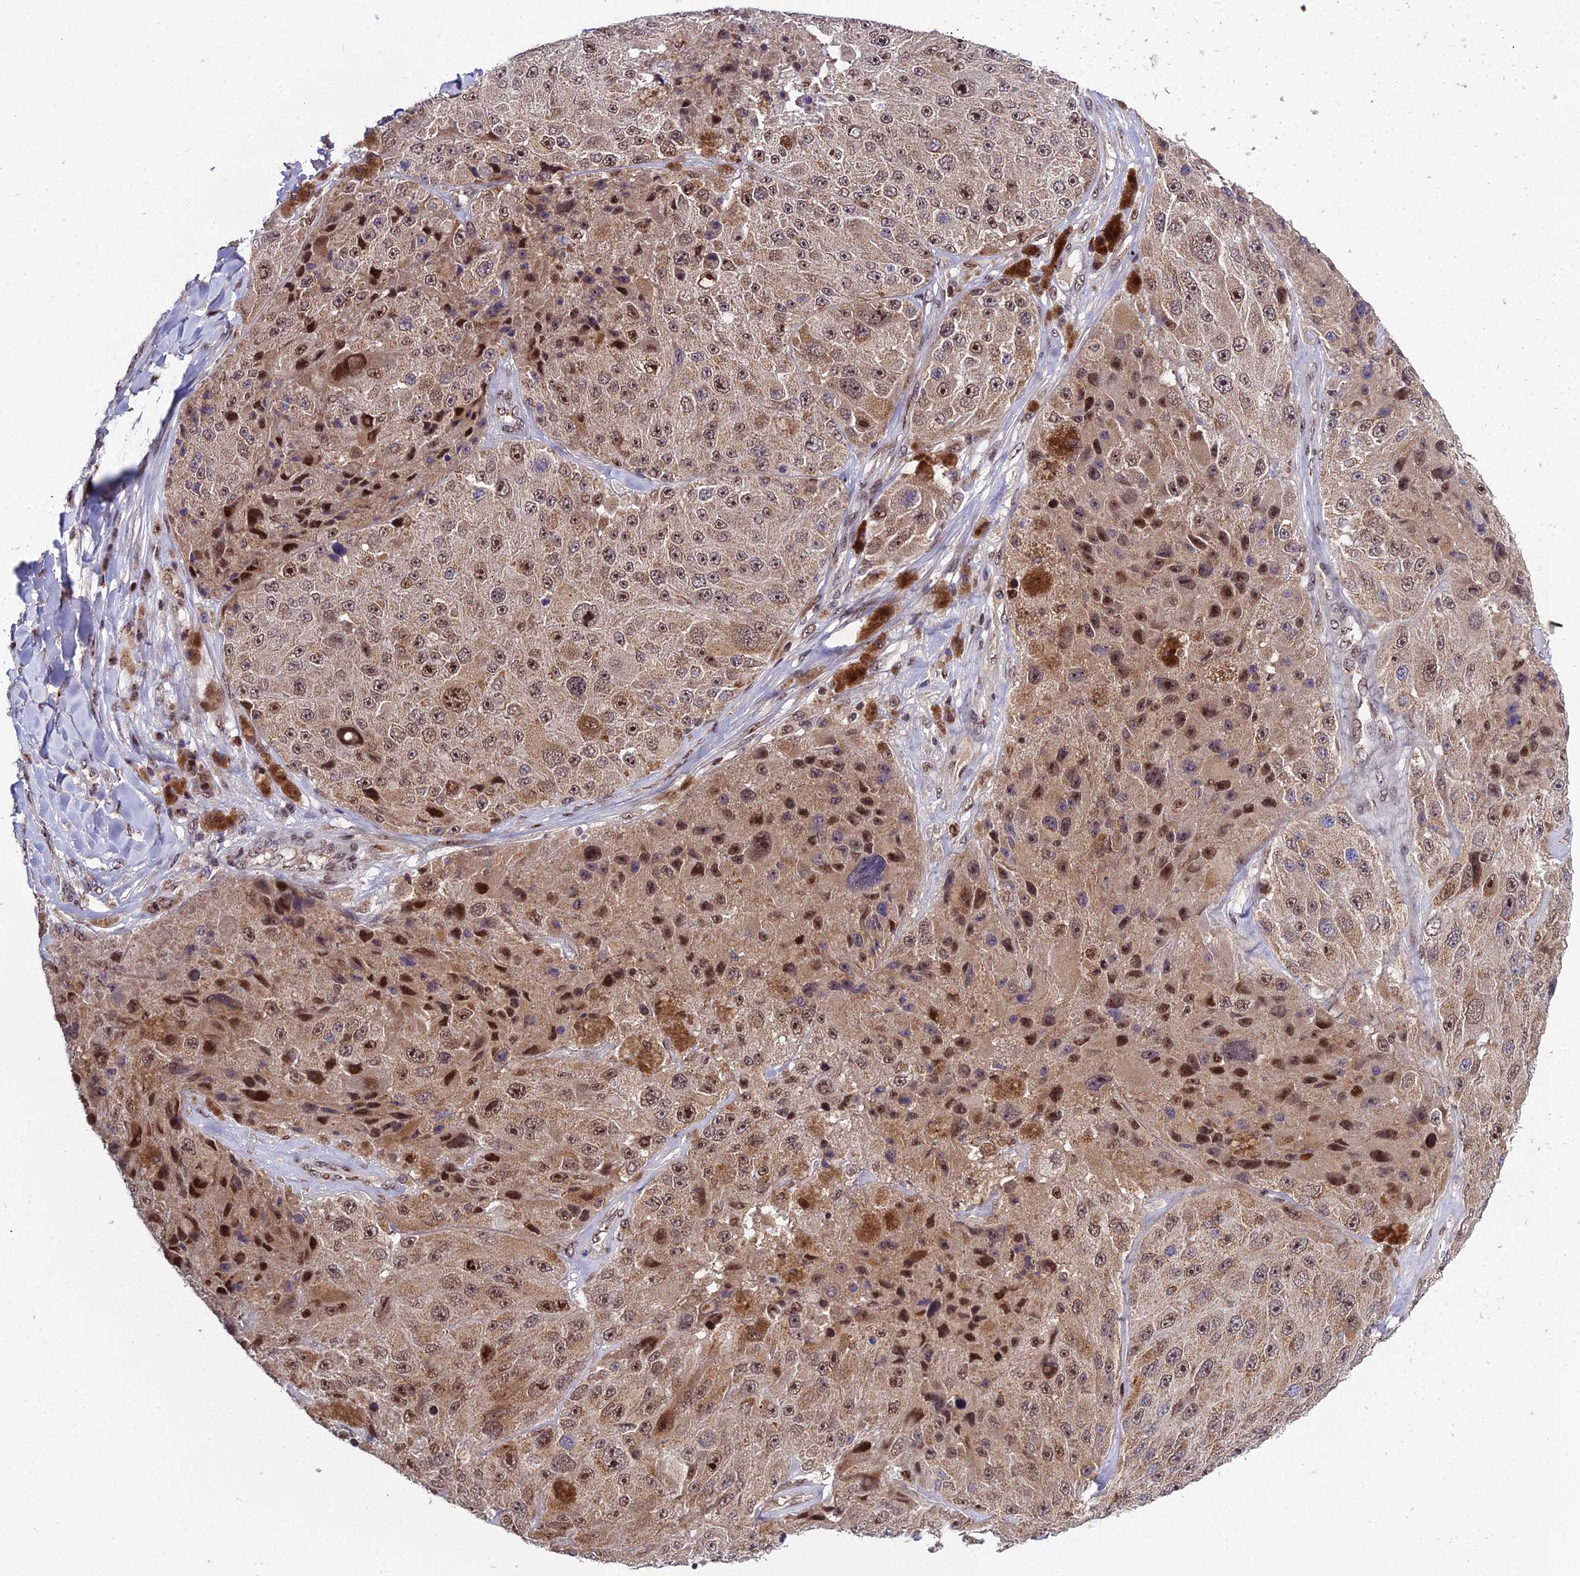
{"staining": {"intensity": "moderate", "quantity": ">75%", "location": "cytoplasmic/membranous,nuclear"}, "tissue": "melanoma", "cell_type": "Tumor cells", "image_type": "cancer", "snomed": [{"axis": "morphology", "description": "Malignant melanoma, Metastatic site"}, {"axis": "topography", "description": "Lymph node"}], "caption": "A high-resolution image shows IHC staining of melanoma, which displays moderate cytoplasmic/membranous and nuclear positivity in approximately >75% of tumor cells.", "gene": "ARL2", "patient": {"sex": "male", "age": 62}}